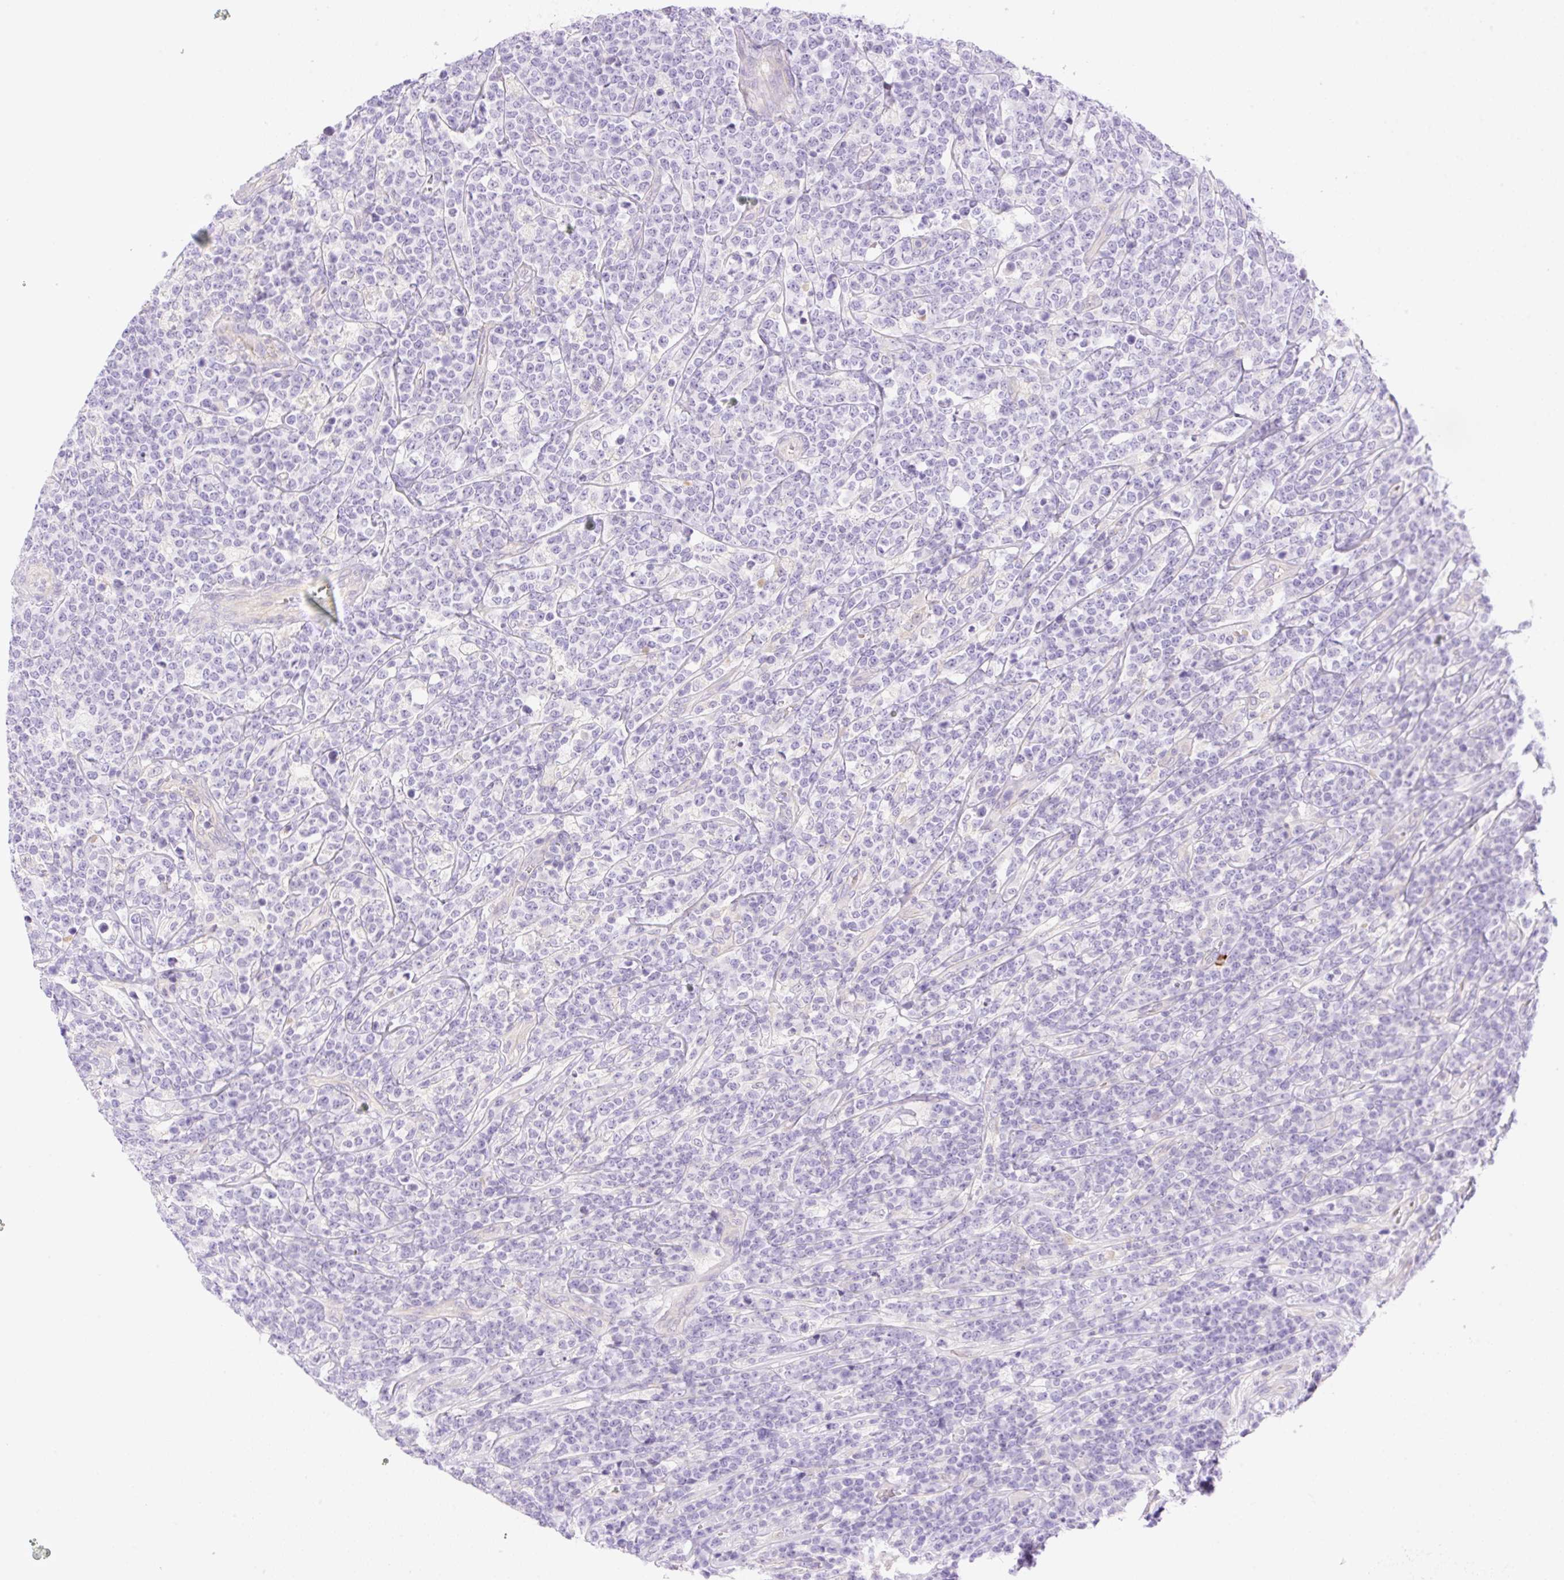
{"staining": {"intensity": "negative", "quantity": "none", "location": "none"}, "tissue": "lymphoma", "cell_type": "Tumor cells", "image_type": "cancer", "snomed": [{"axis": "morphology", "description": "Malignant lymphoma, non-Hodgkin's type, High grade"}, {"axis": "topography", "description": "Small intestine"}], "caption": "Human high-grade malignant lymphoma, non-Hodgkin's type stained for a protein using immunohistochemistry exhibits no staining in tumor cells.", "gene": "DENND5A", "patient": {"sex": "male", "age": 8}}